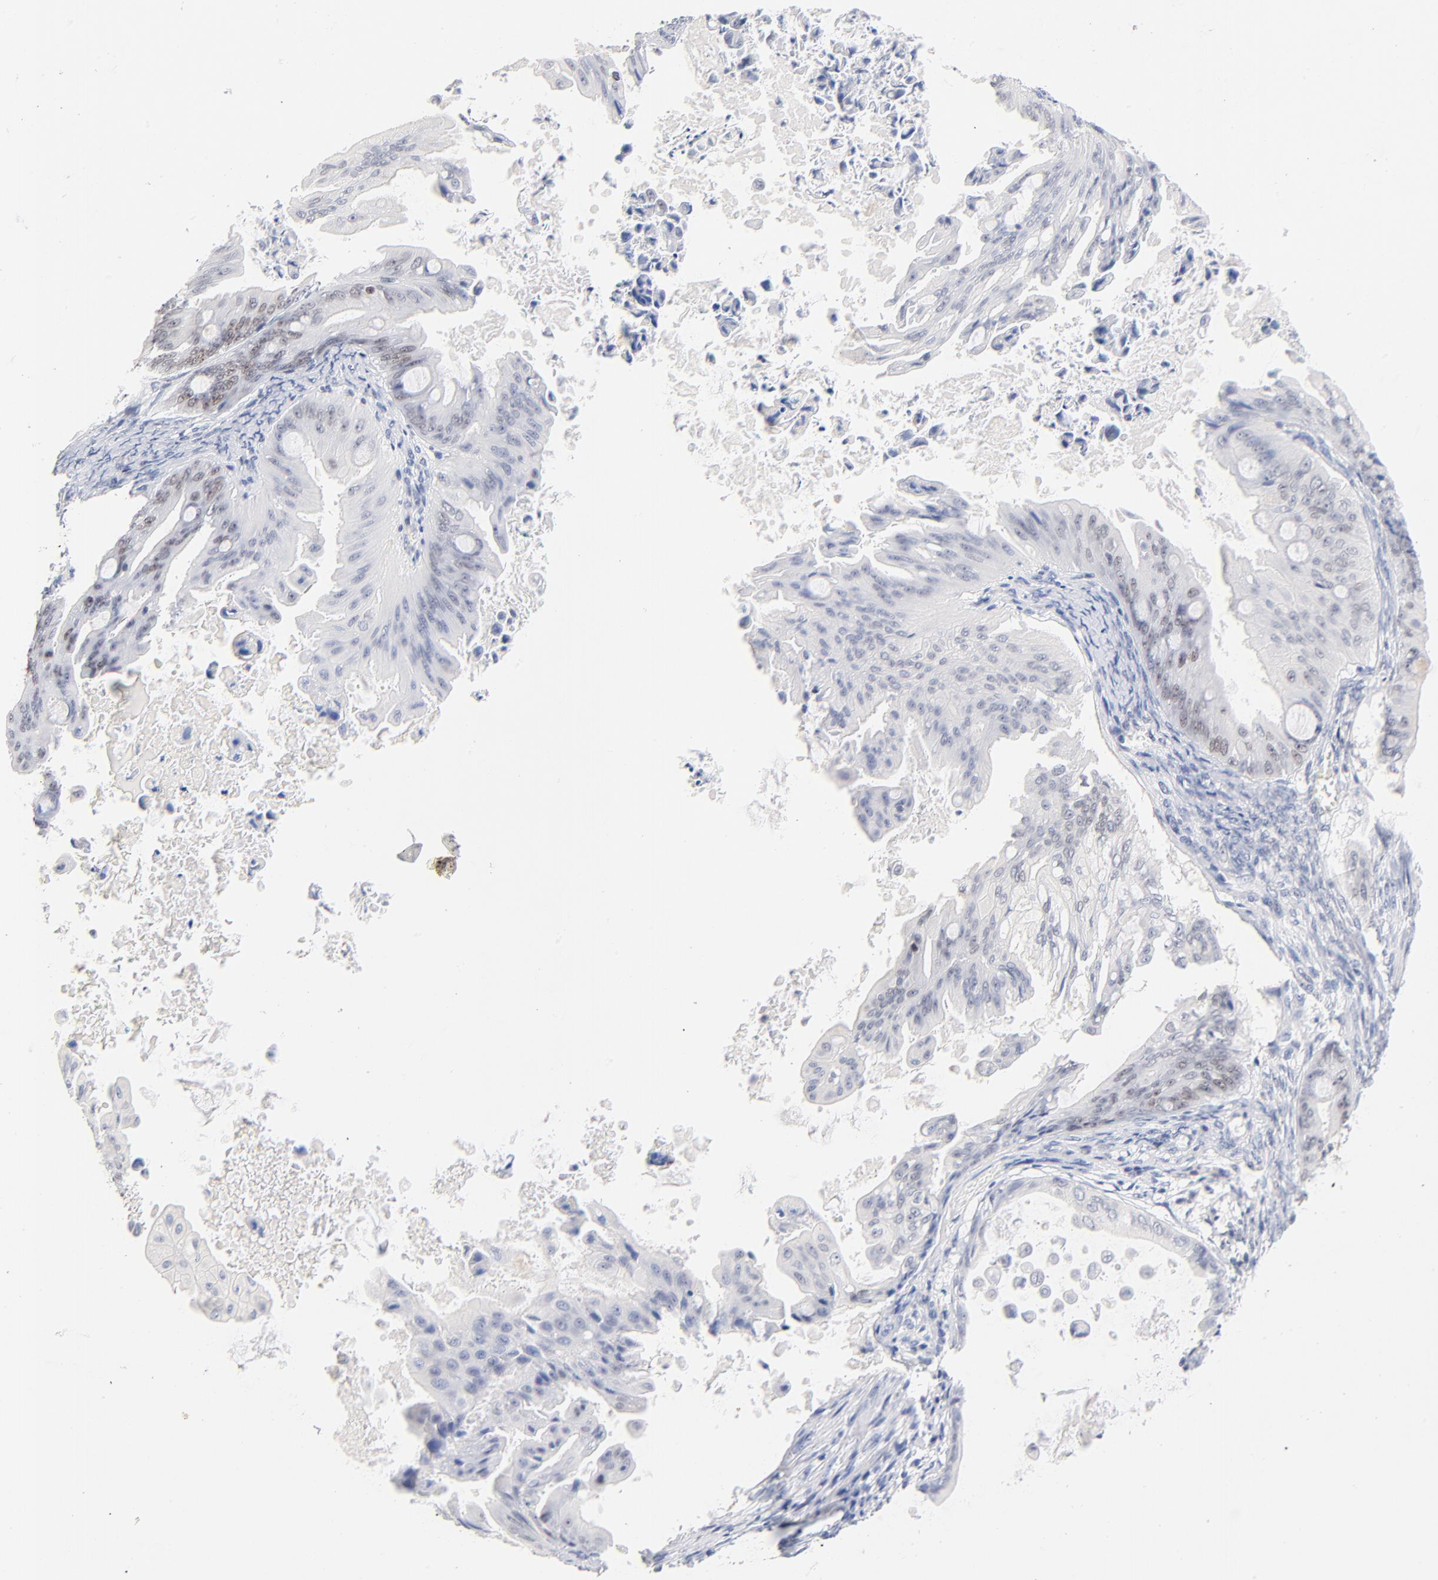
{"staining": {"intensity": "weak", "quantity": "25%-75%", "location": "nuclear"}, "tissue": "ovarian cancer", "cell_type": "Tumor cells", "image_type": "cancer", "snomed": [{"axis": "morphology", "description": "Cystadenocarcinoma, mucinous, NOS"}, {"axis": "topography", "description": "Ovary"}], "caption": "Immunohistochemistry of human ovarian mucinous cystadenocarcinoma displays low levels of weak nuclear positivity in approximately 25%-75% of tumor cells.", "gene": "ORC2", "patient": {"sex": "female", "age": 37}}